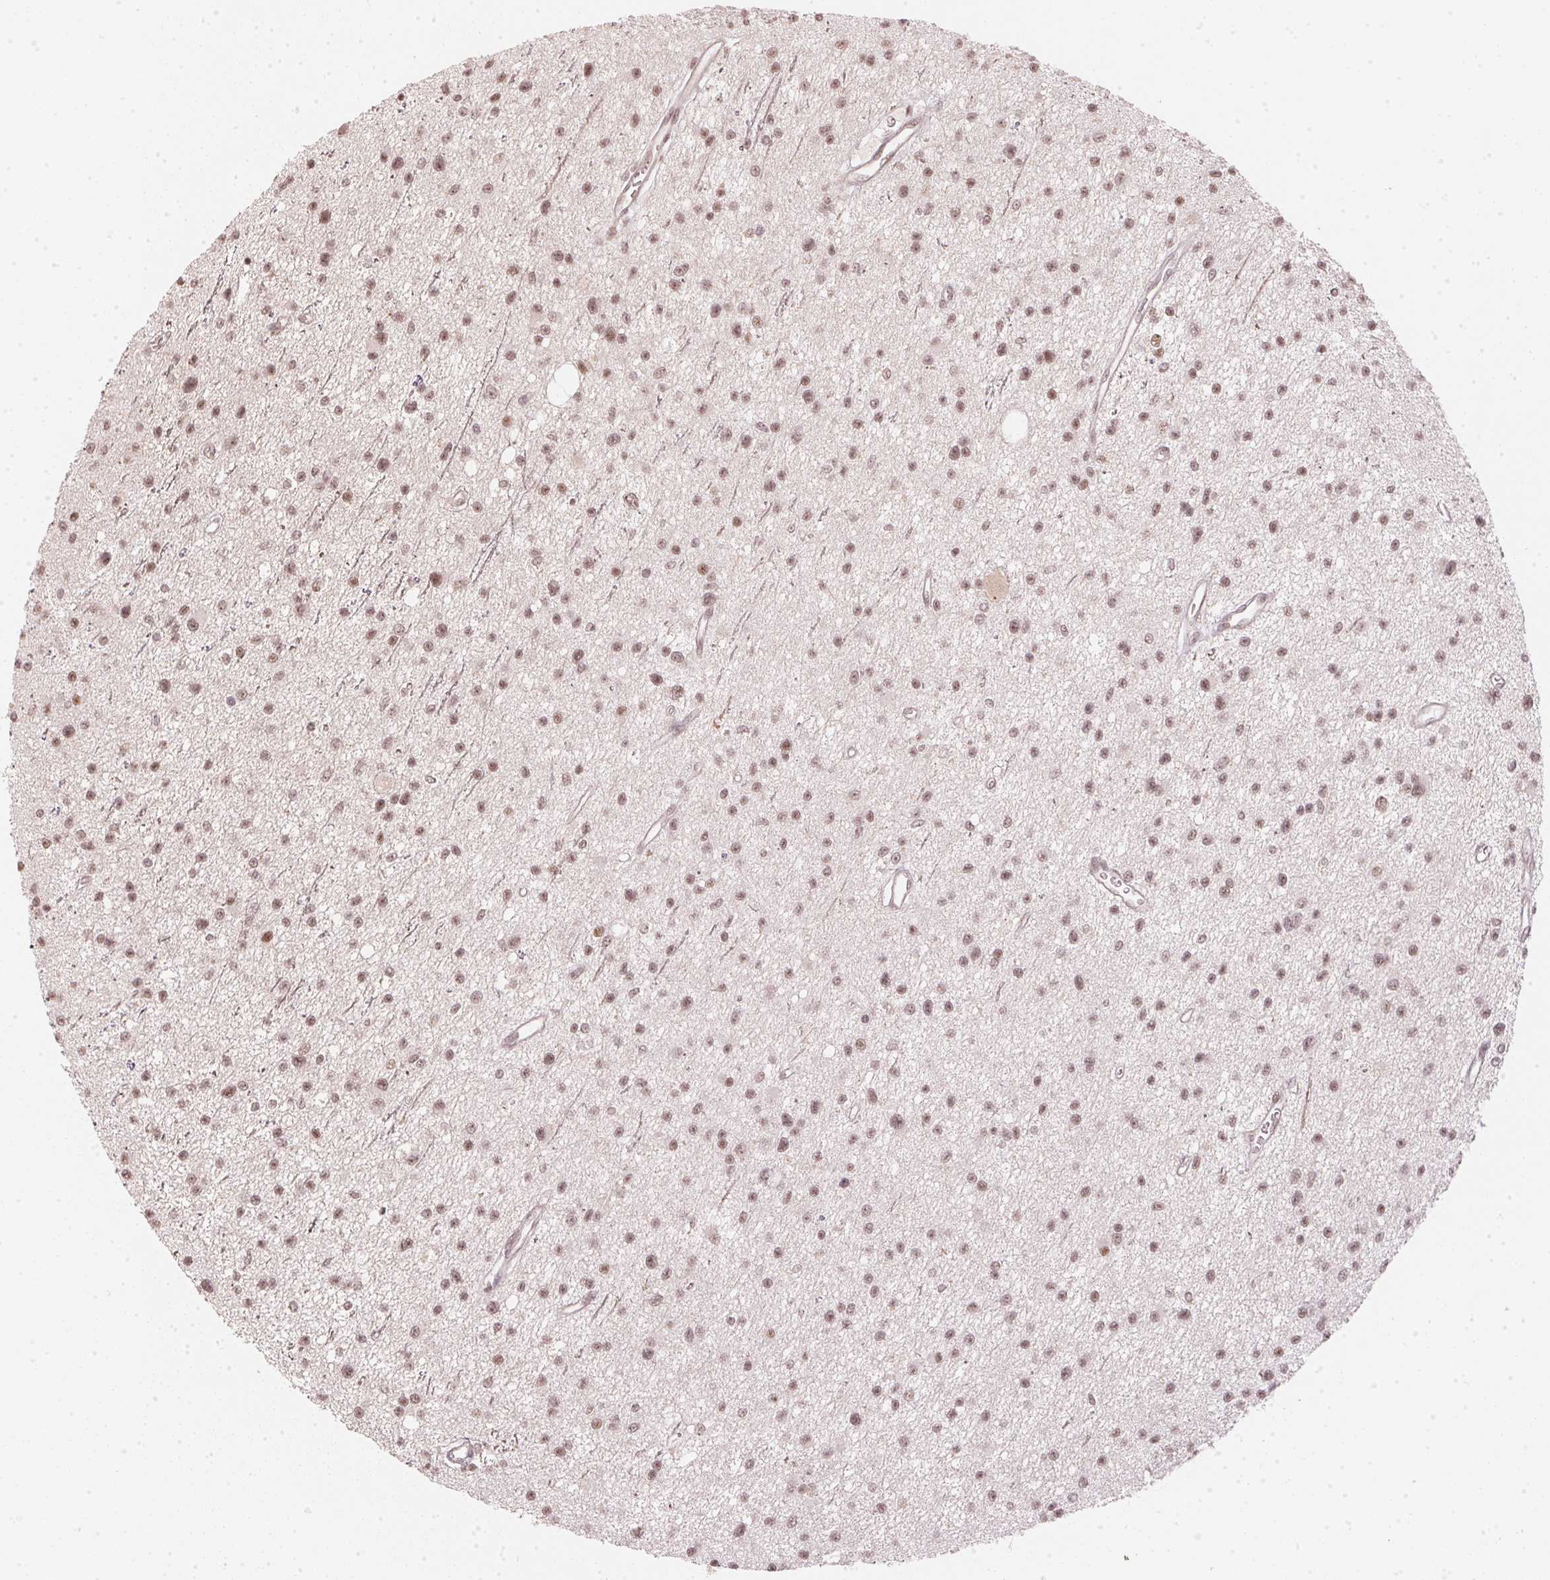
{"staining": {"intensity": "moderate", "quantity": ">75%", "location": "nuclear"}, "tissue": "glioma", "cell_type": "Tumor cells", "image_type": "cancer", "snomed": [{"axis": "morphology", "description": "Glioma, malignant, Low grade"}, {"axis": "topography", "description": "Brain"}], "caption": "Immunohistochemical staining of human glioma displays medium levels of moderate nuclear protein positivity in approximately >75% of tumor cells.", "gene": "KAT6A", "patient": {"sex": "male", "age": 43}}